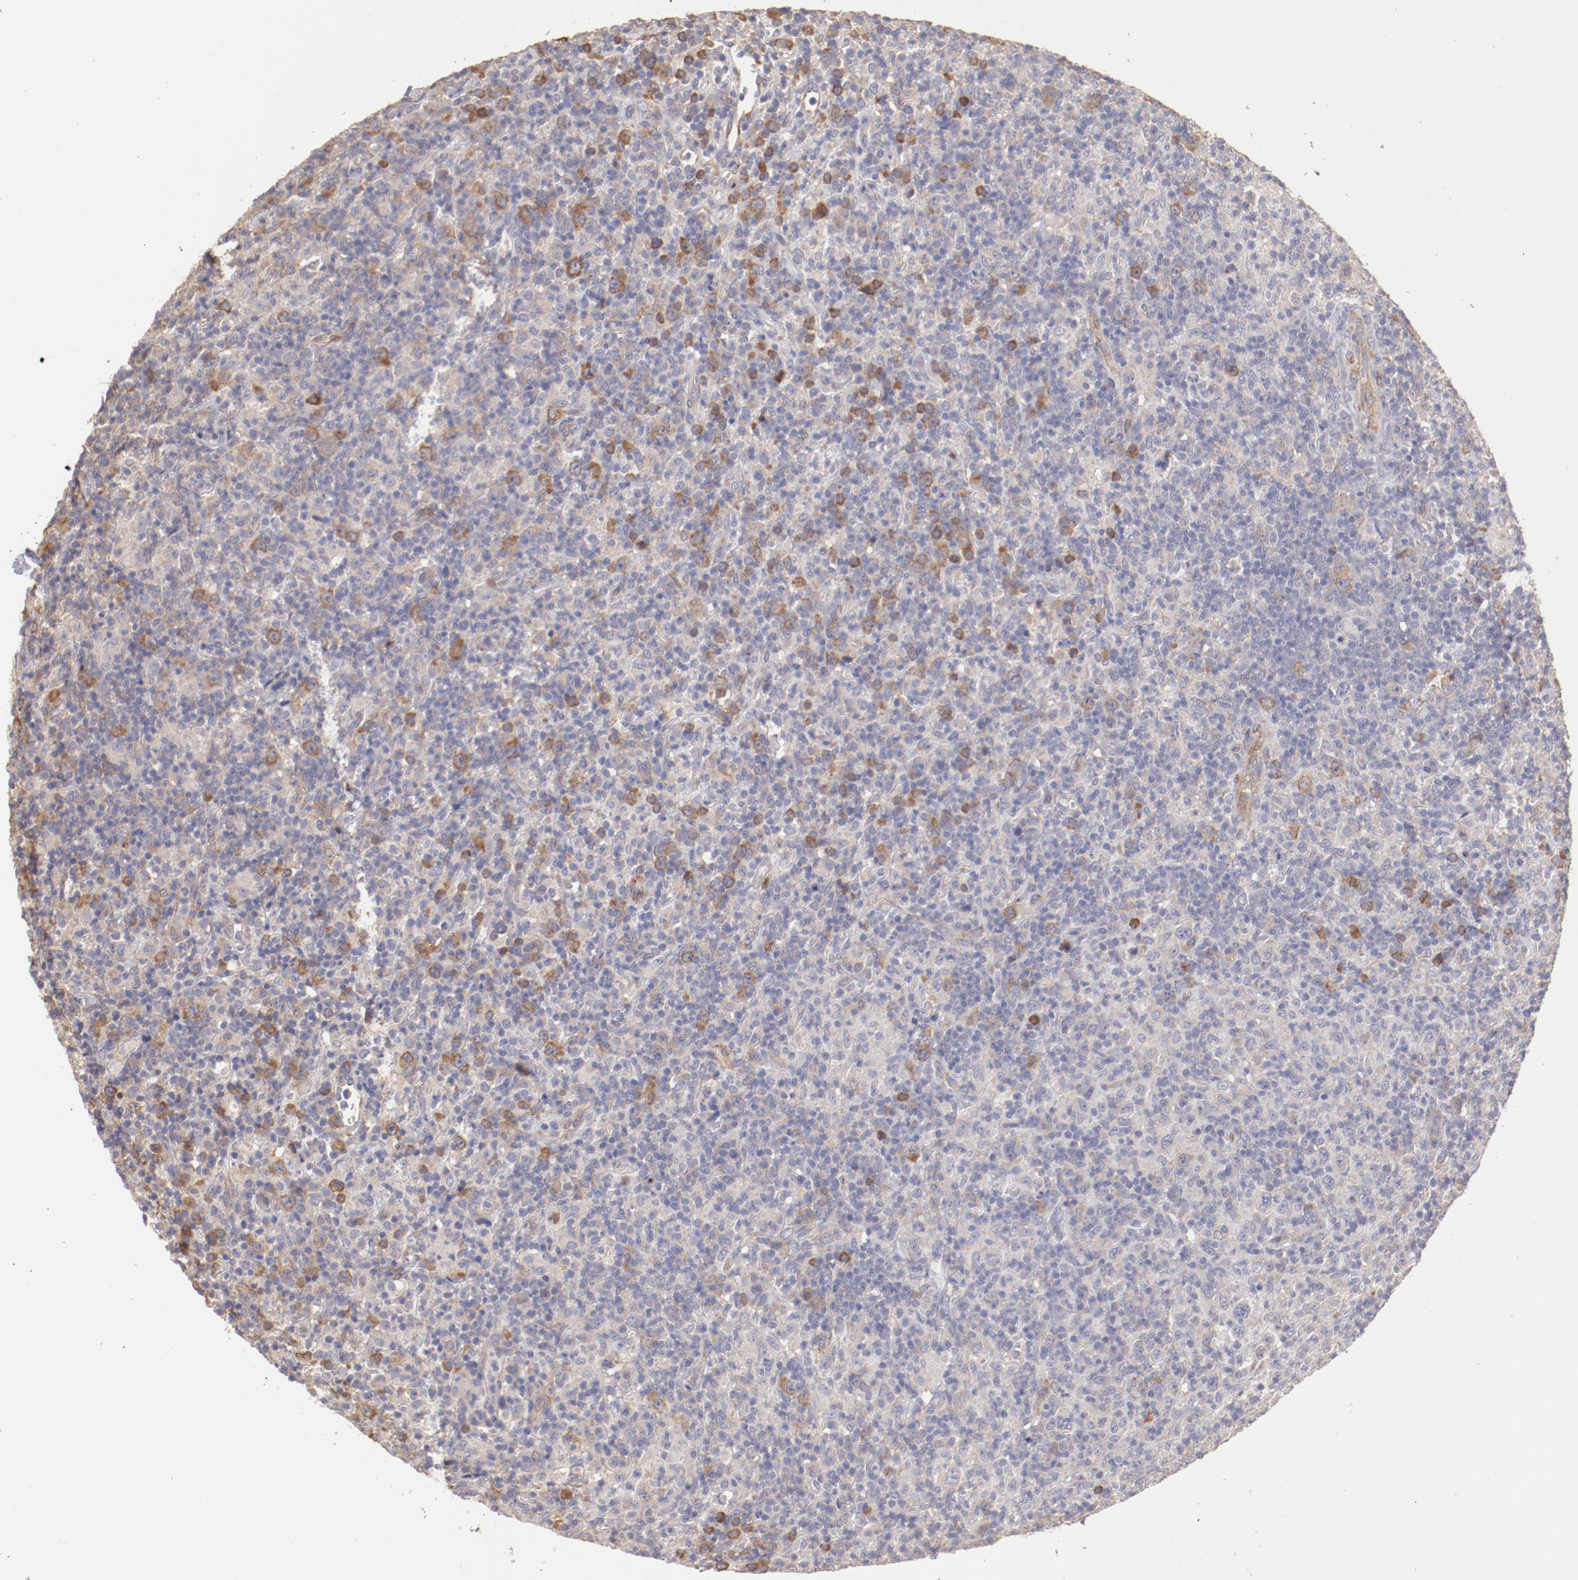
{"staining": {"intensity": "weak", "quantity": "<25%", "location": "cytoplasmic/membranous"}, "tissue": "lymphoma", "cell_type": "Tumor cells", "image_type": "cancer", "snomed": [{"axis": "morphology", "description": "Hodgkin's disease, NOS"}, {"axis": "topography", "description": "Lymph node"}], "caption": "This is an immunohistochemistry micrograph of Hodgkin's disease. There is no staining in tumor cells.", "gene": "ENTPD5", "patient": {"sex": "male", "age": 65}}